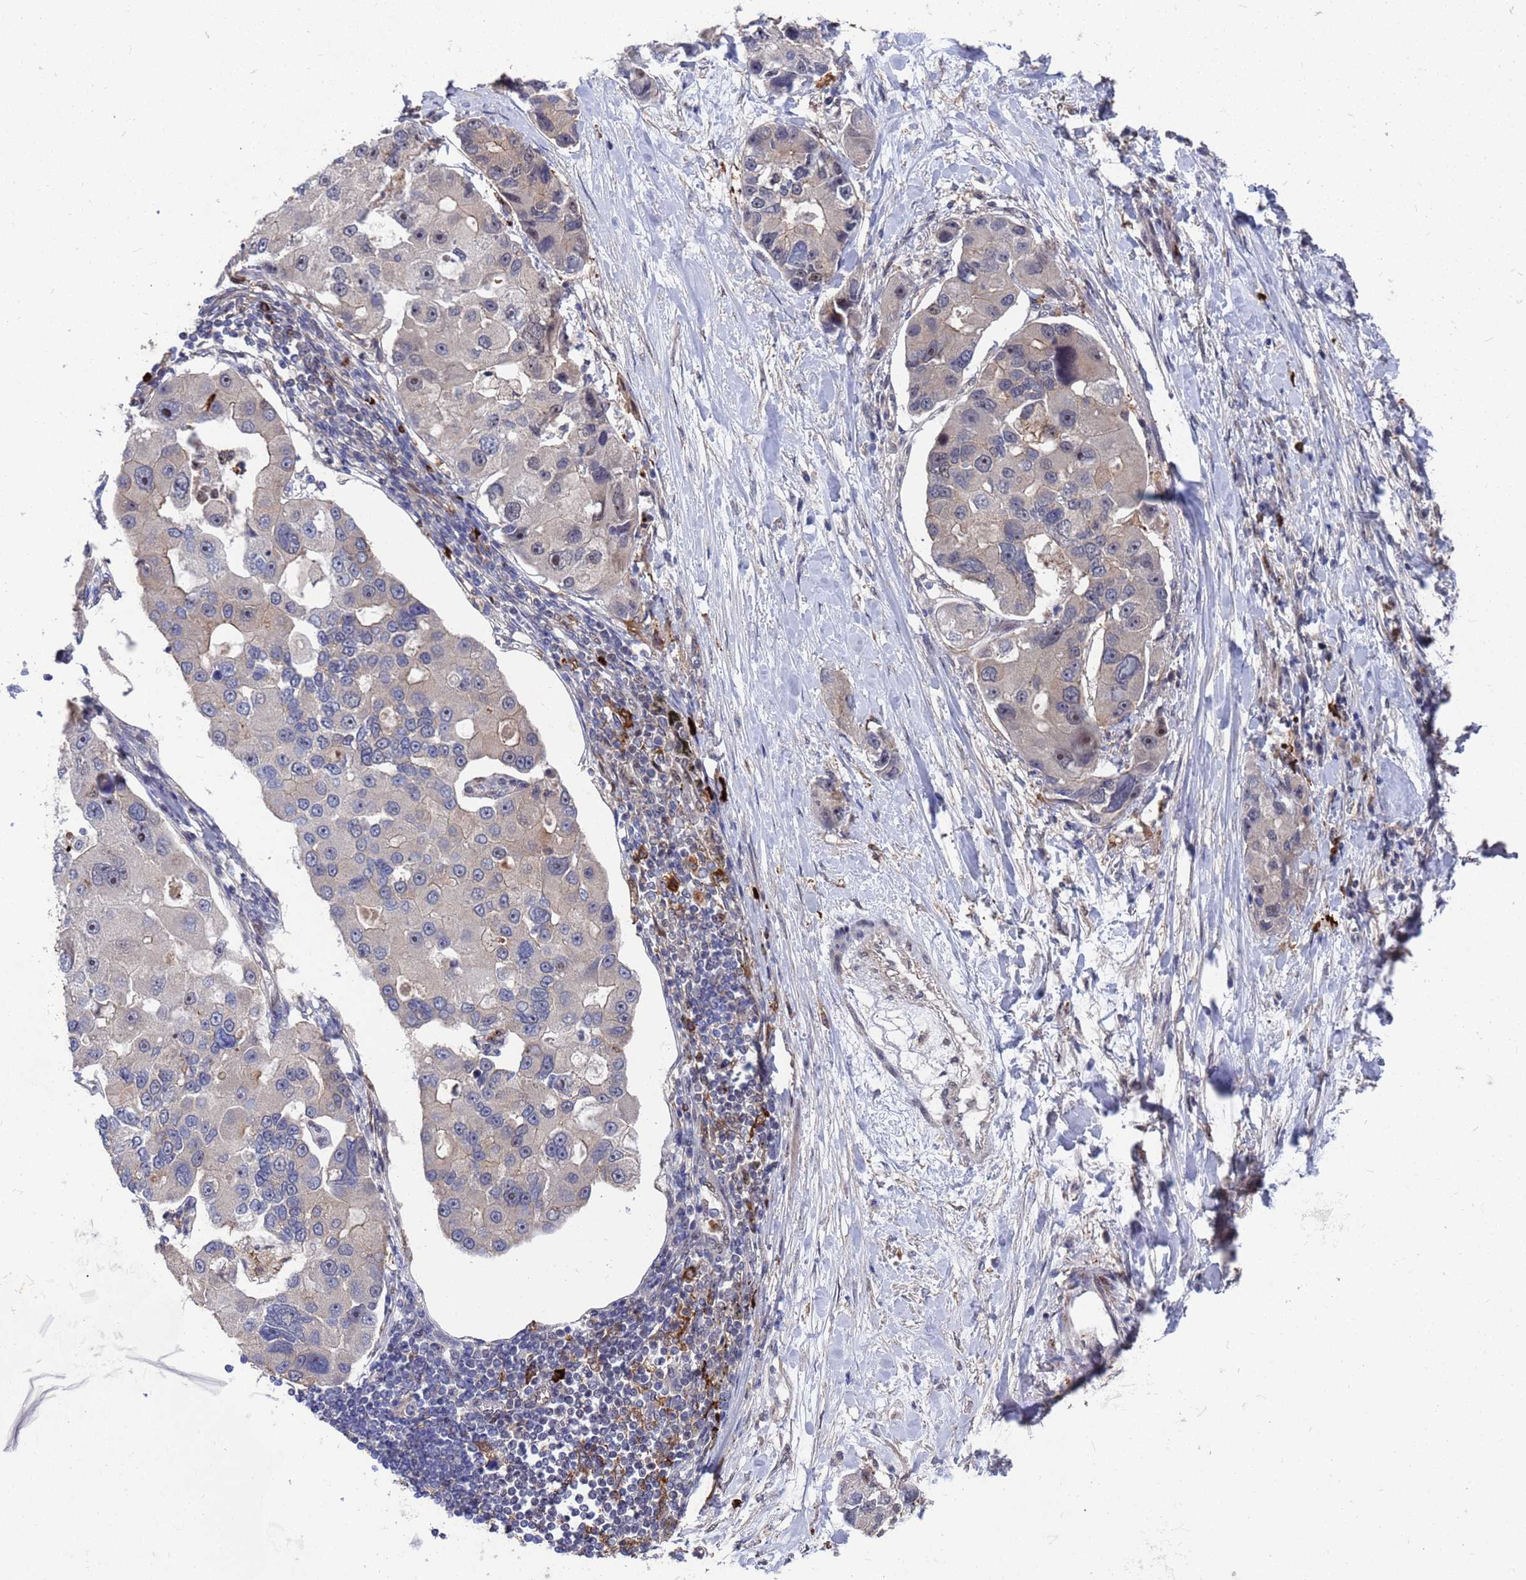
{"staining": {"intensity": "negative", "quantity": "none", "location": "none"}, "tissue": "lung cancer", "cell_type": "Tumor cells", "image_type": "cancer", "snomed": [{"axis": "morphology", "description": "Adenocarcinoma, NOS"}, {"axis": "topography", "description": "Lung"}], "caption": "An immunohistochemistry (IHC) image of lung cancer is shown. There is no staining in tumor cells of lung cancer.", "gene": "TMBIM6", "patient": {"sex": "female", "age": 54}}